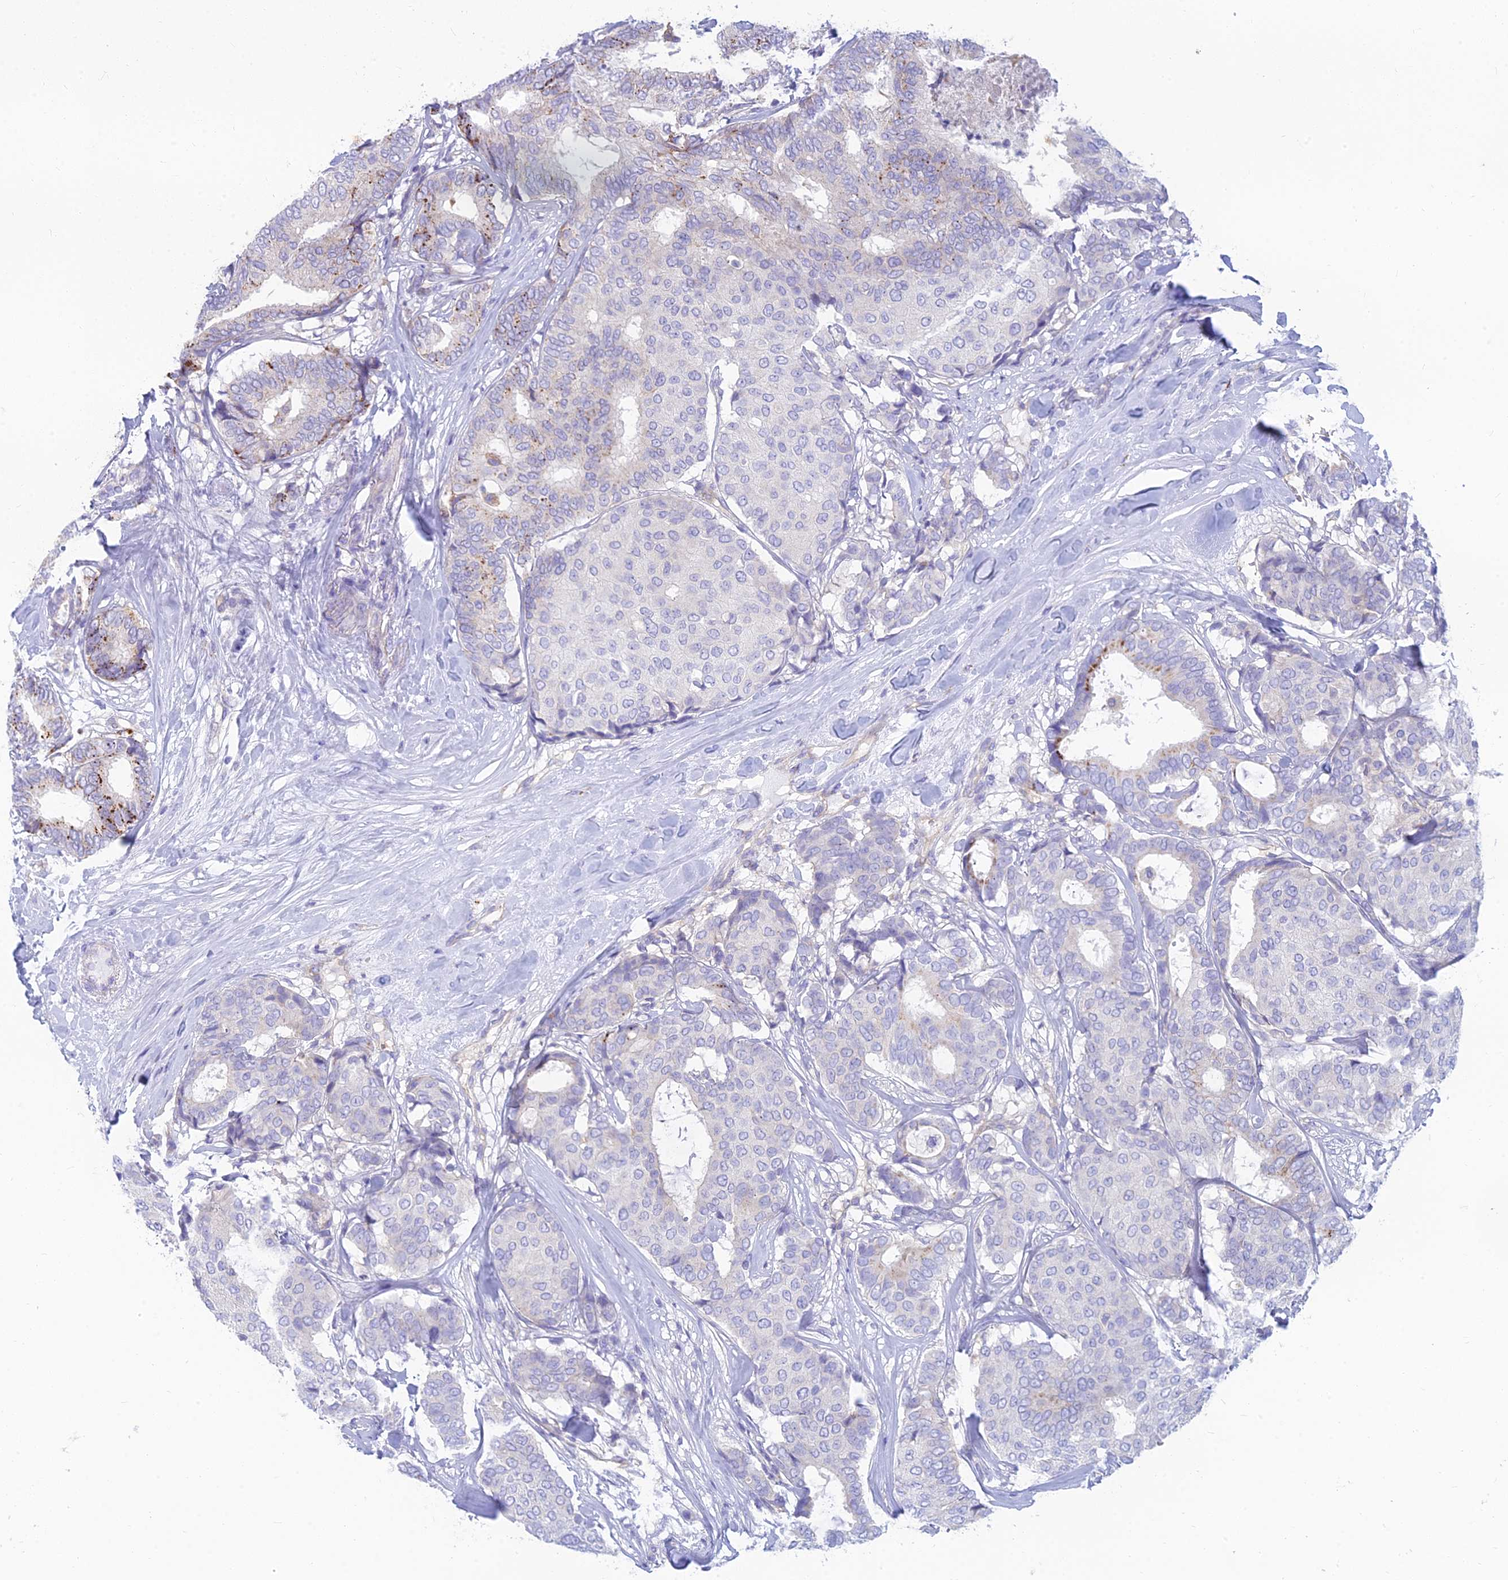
{"staining": {"intensity": "moderate", "quantity": "<25%", "location": "cytoplasmic/membranous"}, "tissue": "breast cancer", "cell_type": "Tumor cells", "image_type": "cancer", "snomed": [{"axis": "morphology", "description": "Duct carcinoma"}, {"axis": "topography", "description": "Breast"}], "caption": "Immunohistochemistry (IHC) (DAB) staining of breast cancer (invasive ductal carcinoma) displays moderate cytoplasmic/membranous protein staining in approximately <25% of tumor cells. (Stains: DAB (3,3'-diaminobenzidine) in brown, nuclei in blue, Microscopy: brightfield microscopy at high magnification).", "gene": "STRN4", "patient": {"sex": "female", "age": 75}}